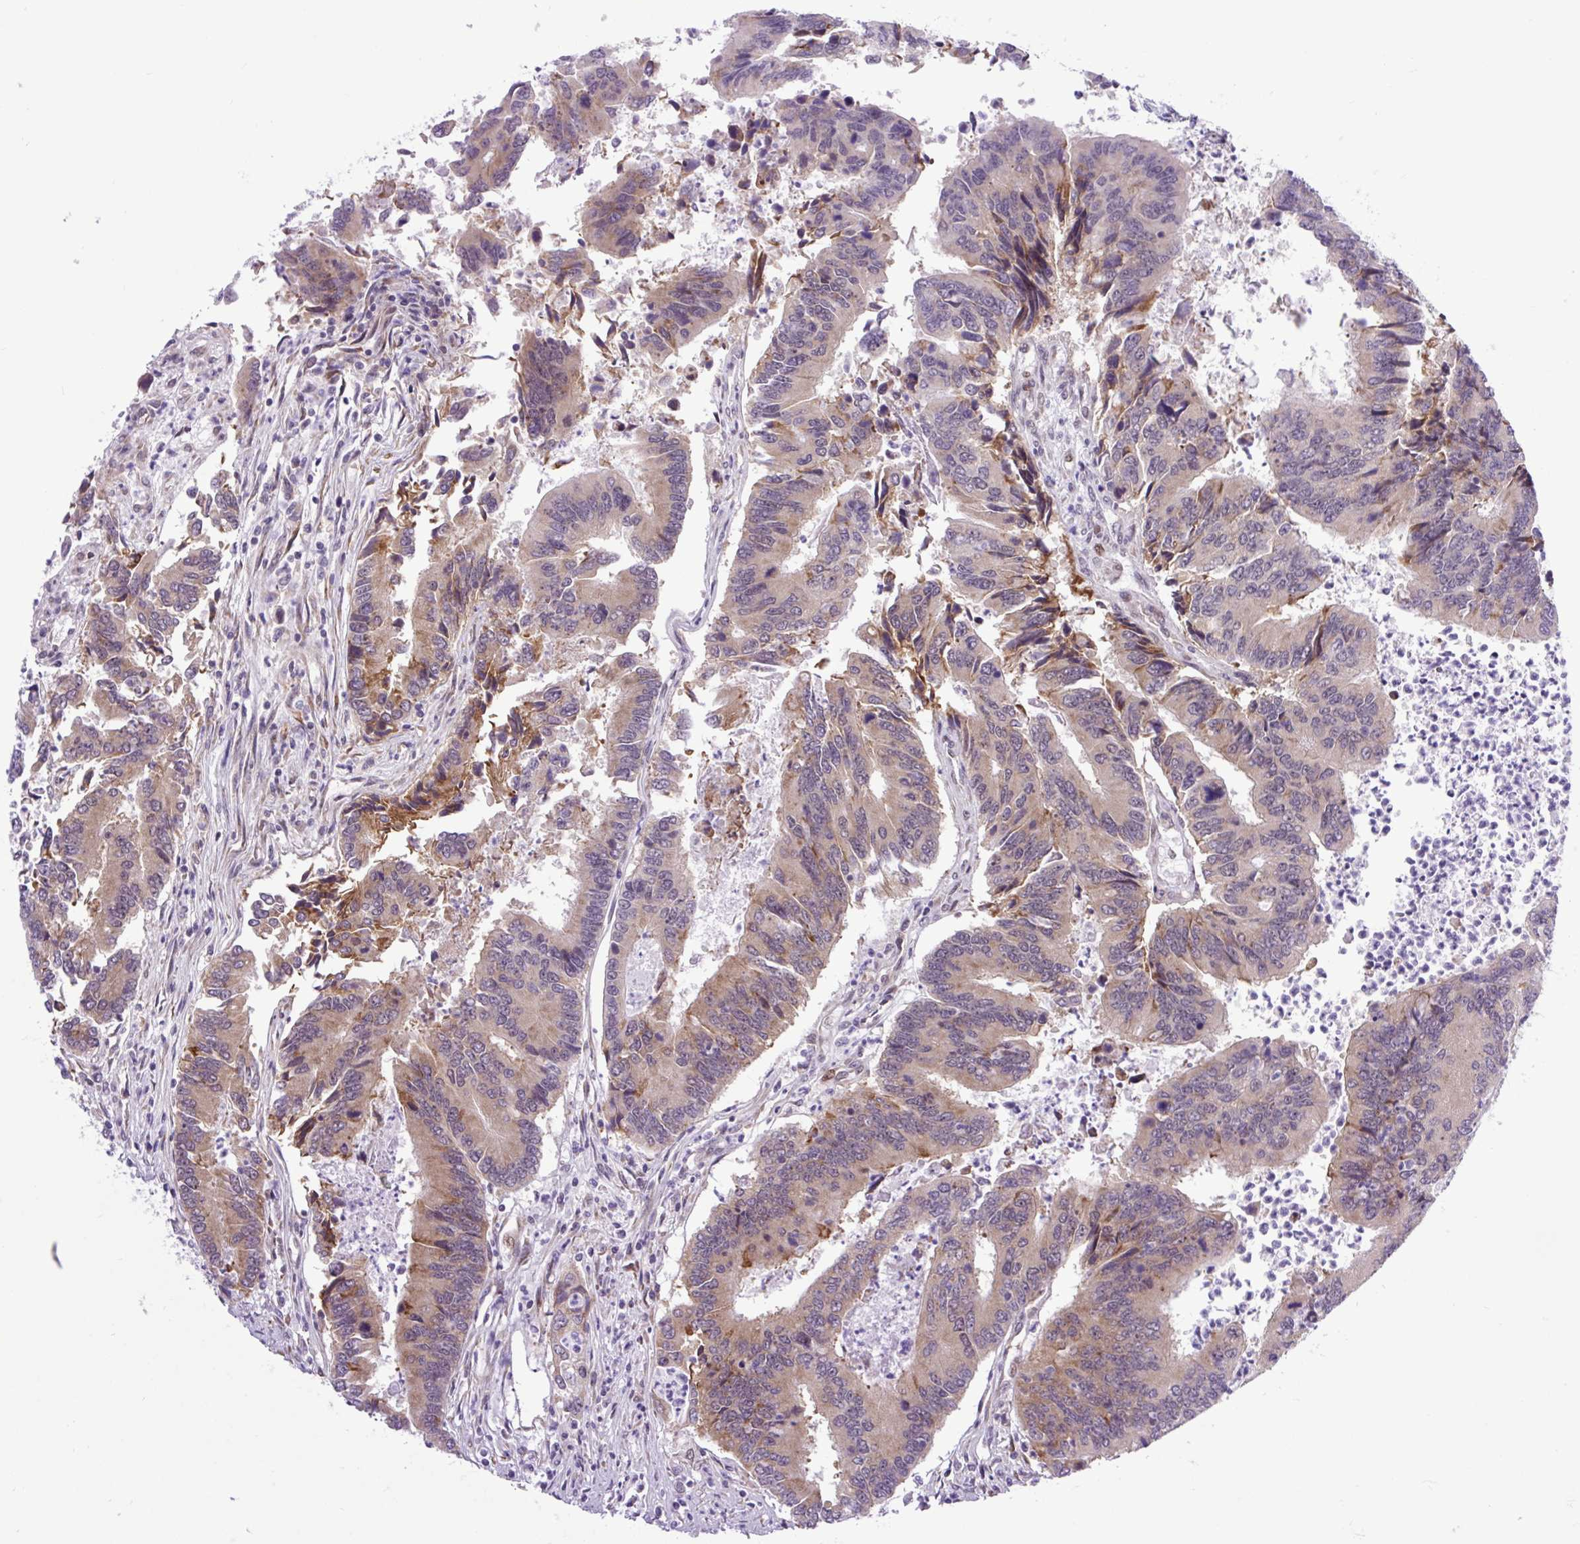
{"staining": {"intensity": "weak", "quantity": "25%-75%", "location": "cytoplasmic/membranous"}, "tissue": "colorectal cancer", "cell_type": "Tumor cells", "image_type": "cancer", "snomed": [{"axis": "morphology", "description": "Adenocarcinoma, NOS"}, {"axis": "topography", "description": "Colon"}], "caption": "A photomicrograph of colorectal cancer (adenocarcinoma) stained for a protein exhibits weak cytoplasmic/membranous brown staining in tumor cells.", "gene": "CLK2", "patient": {"sex": "female", "age": 67}}